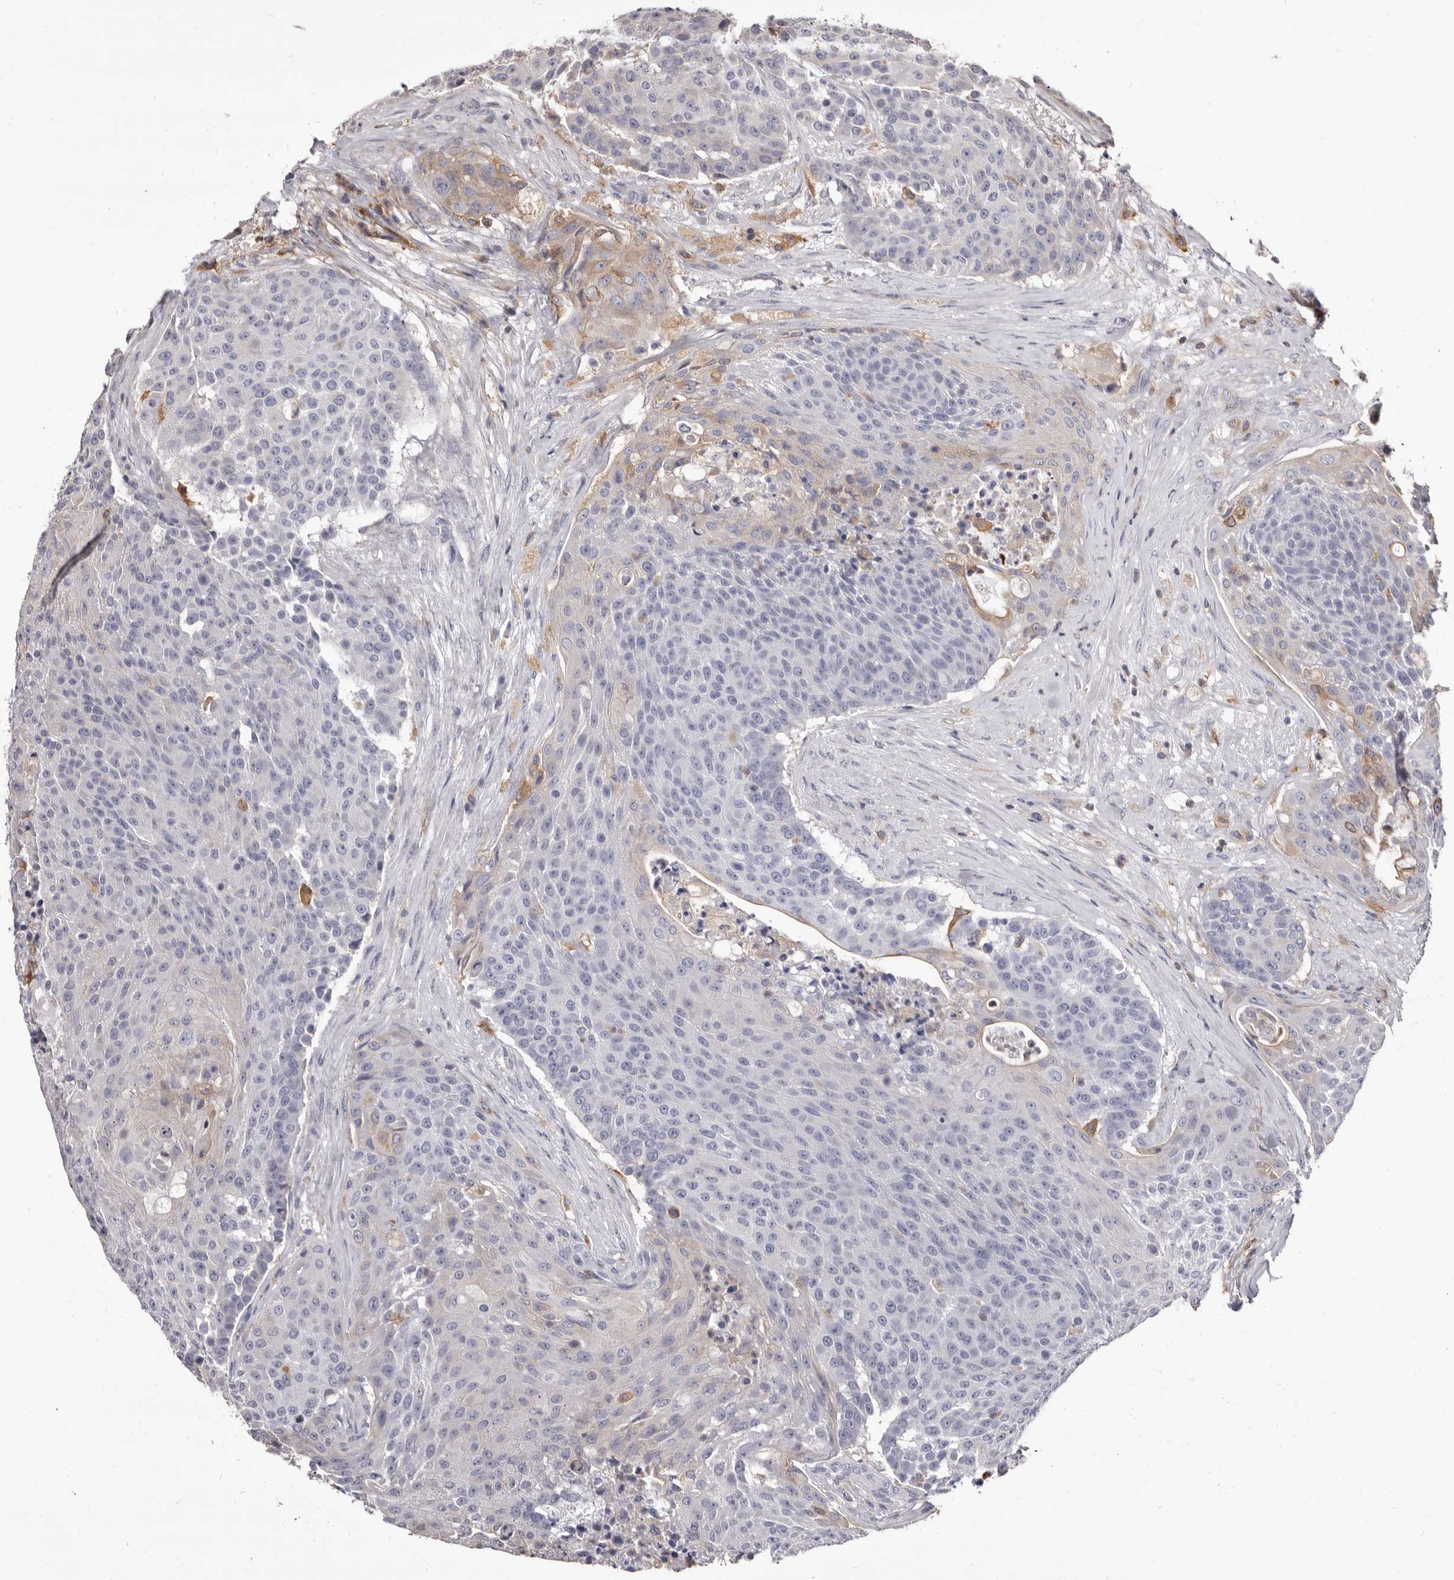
{"staining": {"intensity": "weak", "quantity": "<25%", "location": "cytoplasmic/membranous"}, "tissue": "urothelial cancer", "cell_type": "Tumor cells", "image_type": "cancer", "snomed": [{"axis": "morphology", "description": "Urothelial carcinoma, High grade"}, {"axis": "topography", "description": "Urinary bladder"}], "caption": "This is a micrograph of immunohistochemistry staining of urothelial cancer, which shows no positivity in tumor cells.", "gene": "NIBAN1", "patient": {"sex": "female", "age": 63}}